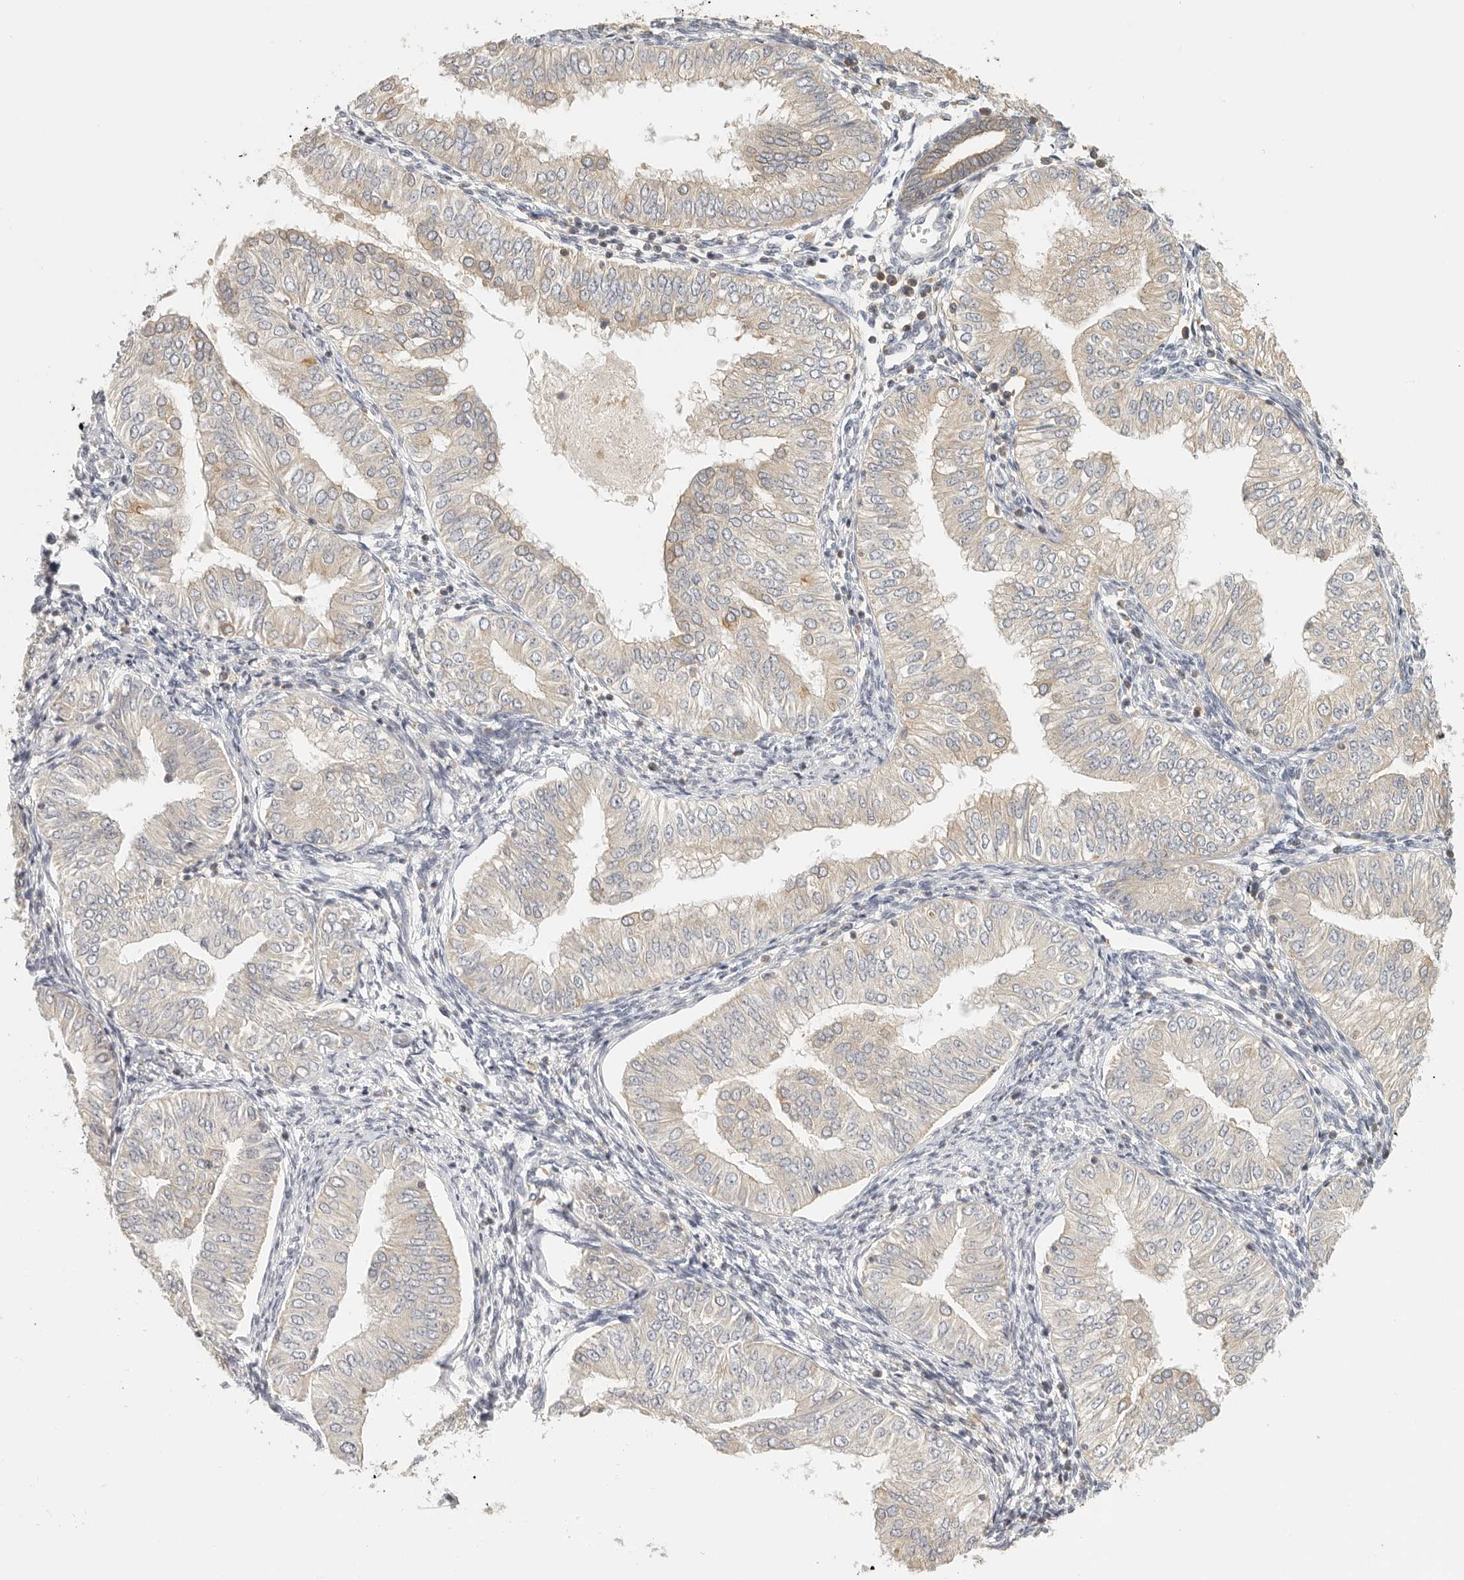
{"staining": {"intensity": "weak", "quantity": "<25%", "location": "cytoplasmic/membranous"}, "tissue": "endometrial cancer", "cell_type": "Tumor cells", "image_type": "cancer", "snomed": [{"axis": "morphology", "description": "Normal tissue, NOS"}, {"axis": "morphology", "description": "Adenocarcinoma, NOS"}, {"axis": "topography", "description": "Endometrium"}], "caption": "High magnification brightfield microscopy of endometrial cancer (adenocarcinoma) stained with DAB (brown) and counterstained with hematoxylin (blue): tumor cells show no significant expression. (IHC, brightfield microscopy, high magnification).", "gene": "ANXA9", "patient": {"sex": "female", "age": 53}}